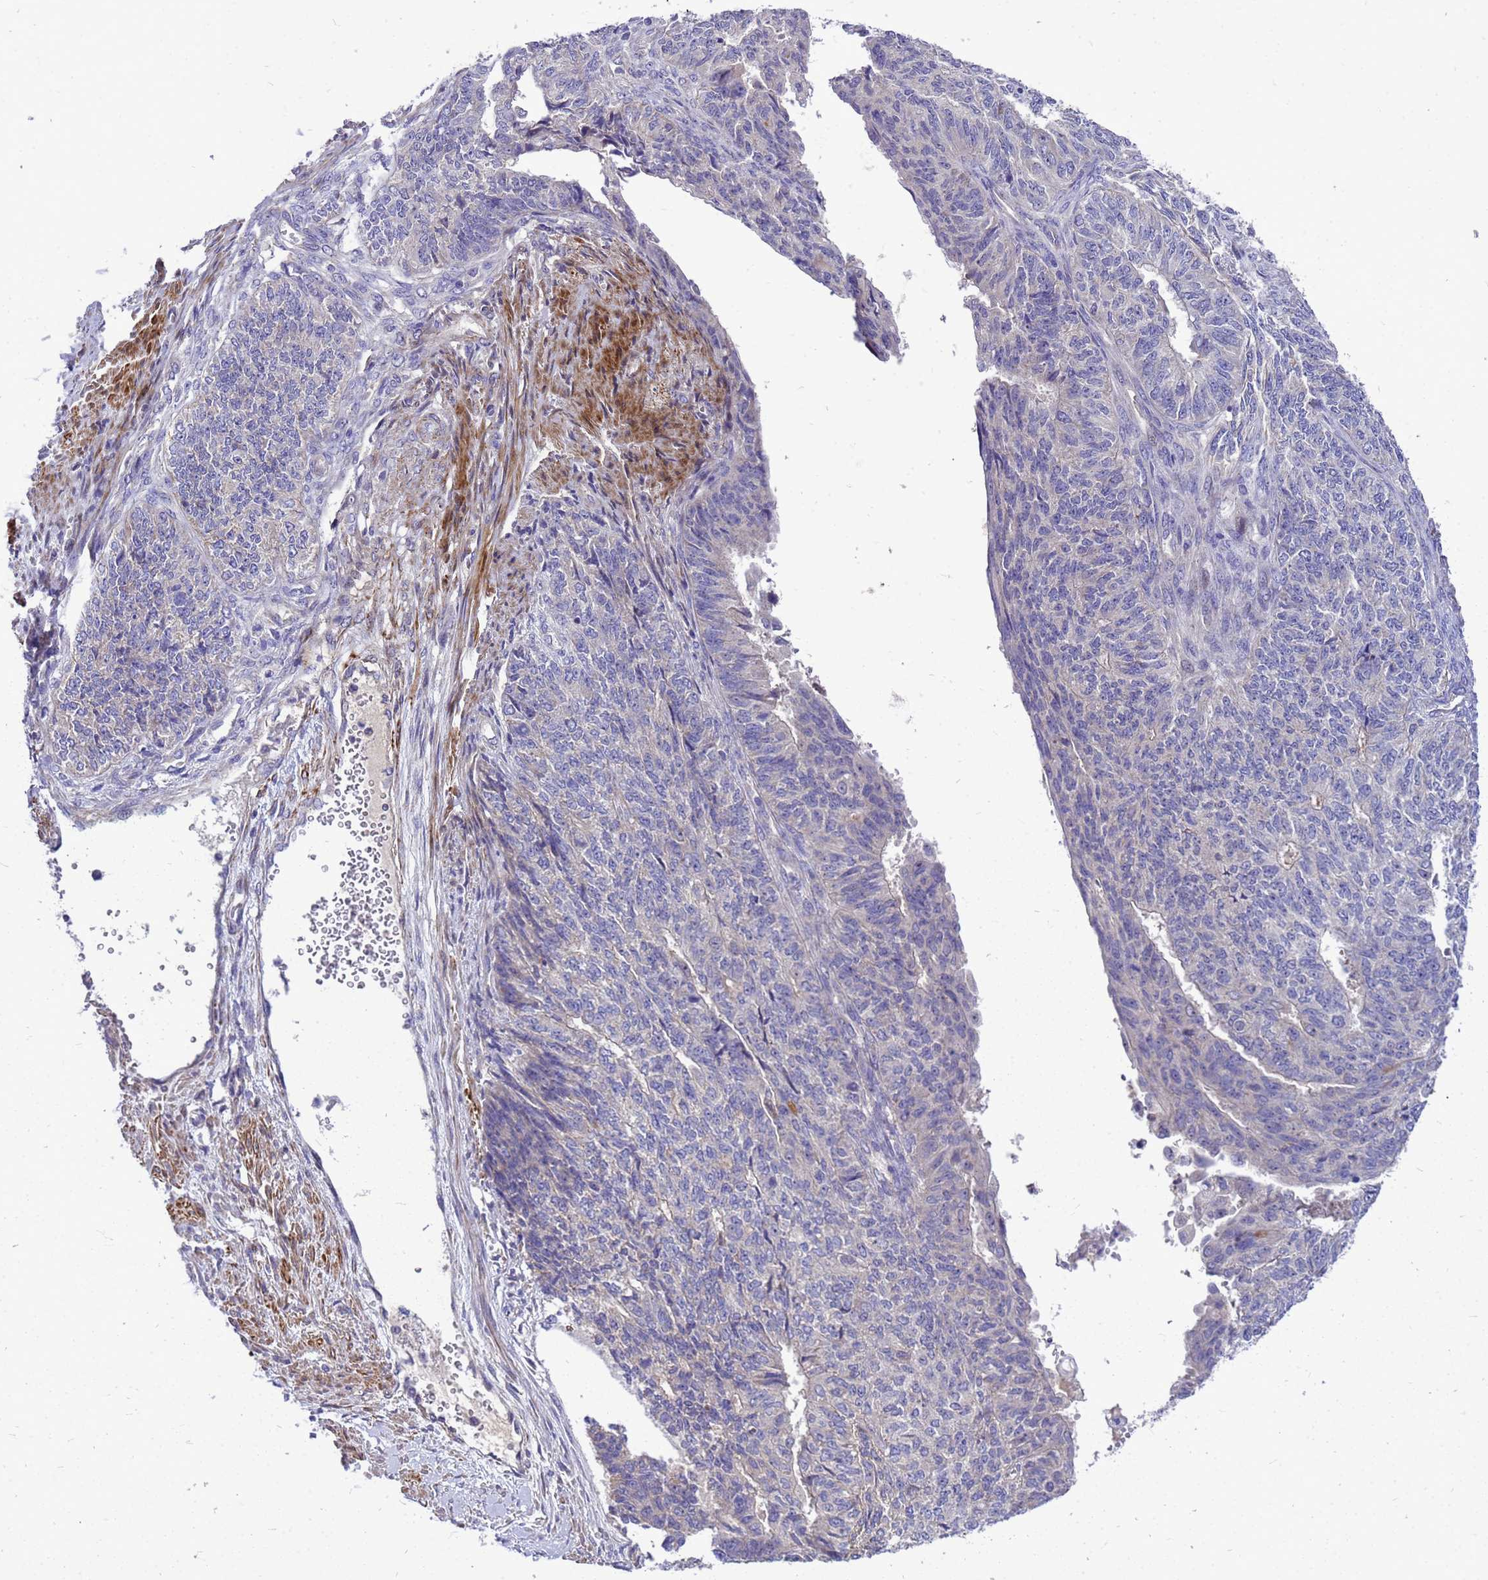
{"staining": {"intensity": "negative", "quantity": "none", "location": "none"}, "tissue": "endometrial cancer", "cell_type": "Tumor cells", "image_type": "cancer", "snomed": [{"axis": "morphology", "description": "Adenocarcinoma, NOS"}, {"axis": "topography", "description": "Endometrium"}], "caption": "Tumor cells show no significant protein positivity in adenocarcinoma (endometrial). (DAB immunohistochemistry (IHC) with hematoxylin counter stain).", "gene": "POP7", "patient": {"sex": "female", "age": 32}}